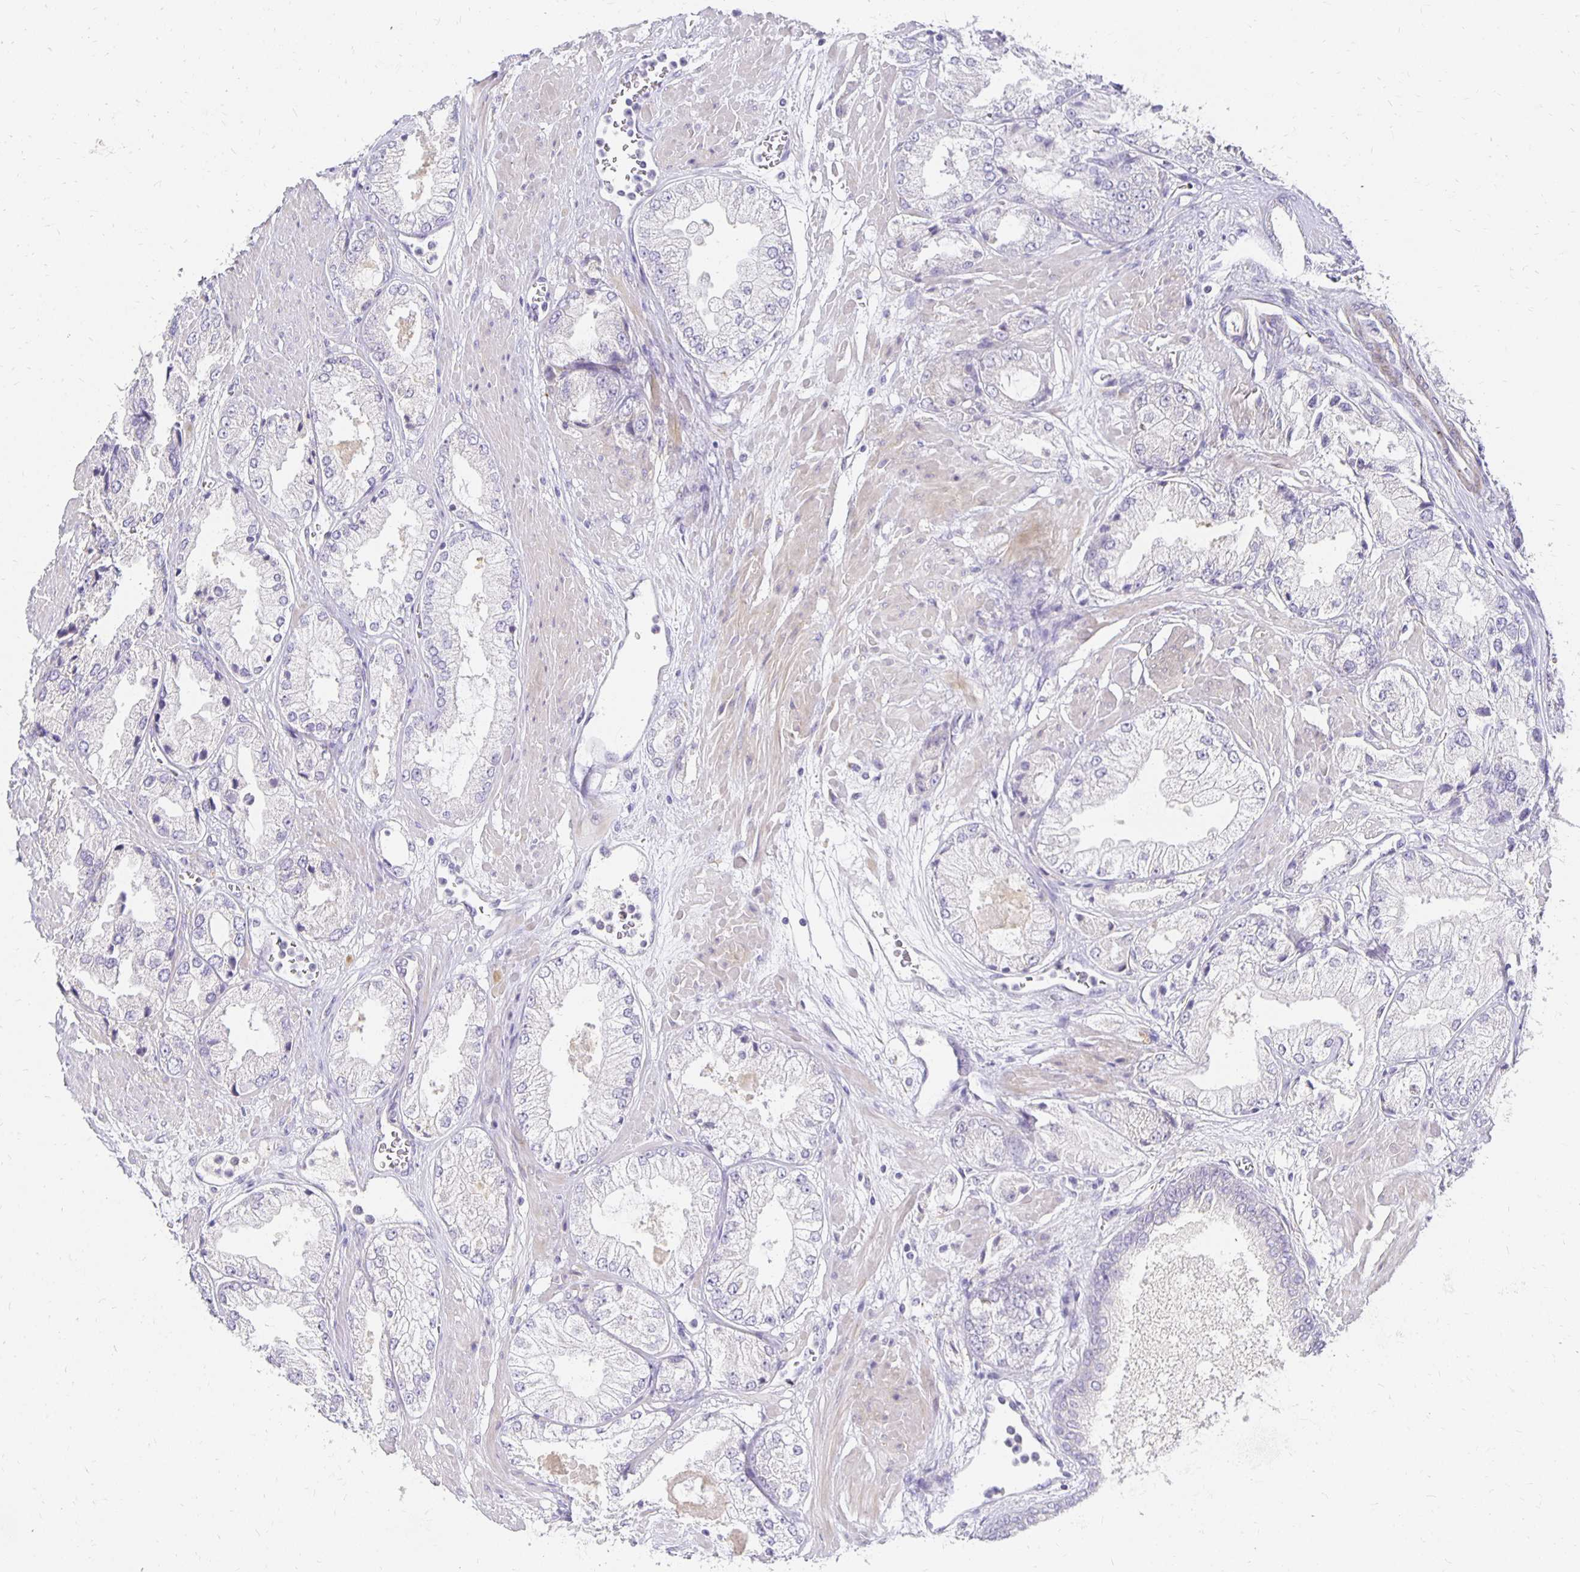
{"staining": {"intensity": "negative", "quantity": "none", "location": "none"}, "tissue": "prostate cancer", "cell_type": "Tumor cells", "image_type": "cancer", "snomed": [{"axis": "morphology", "description": "Adenocarcinoma, High grade"}, {"axis": "topography", "description": "Prostate"}], "caption": "Immunohistochemical staining of adenocarcinoma (high-grade) (prostate) reveals no significant expression in tumor cells.", "gene": "PLOD1", "patient": {"sex": "male", "age": 68}}